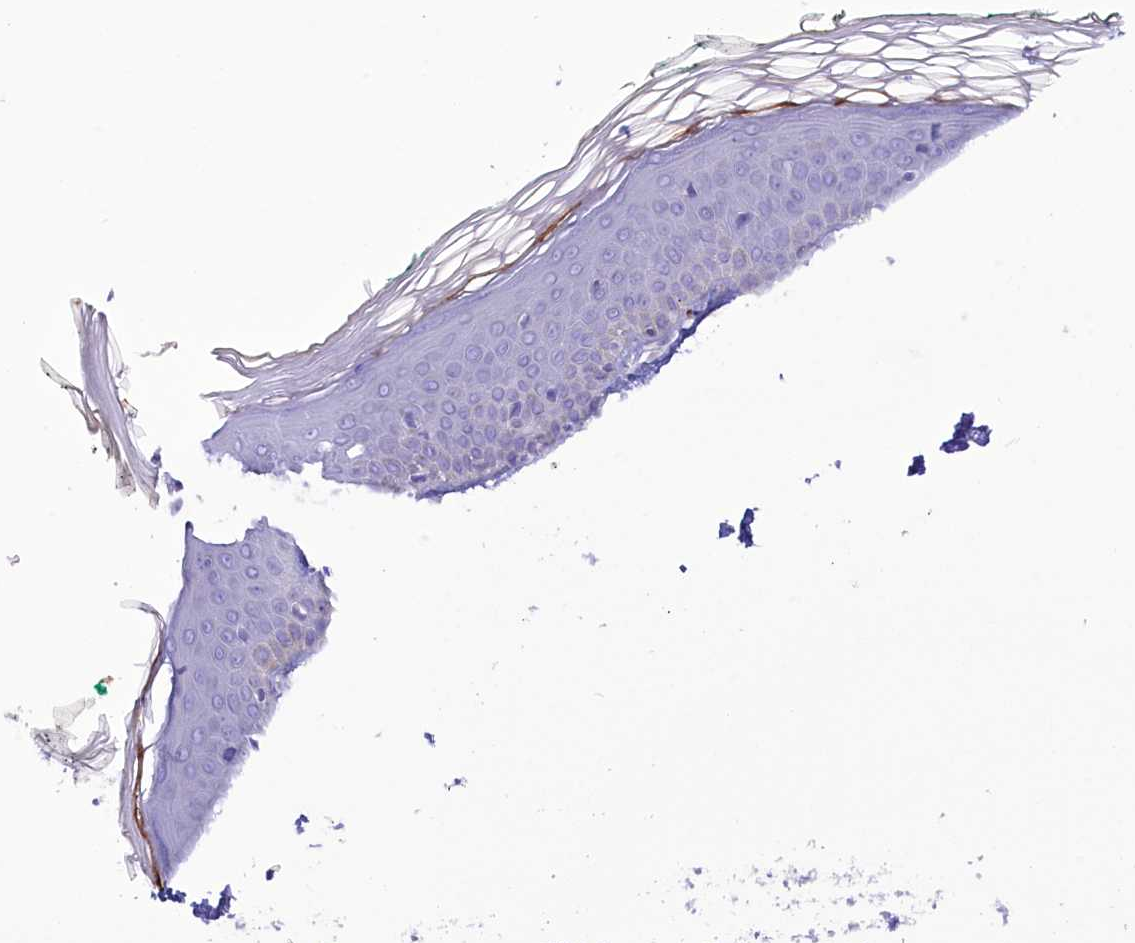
{"staining": {"intensity": "negative", "quantity": "none", "location": "none"}, "tissue": "skin", "cell_type": "Fibroblasts", "image_type": "normal", "snomed": [{"axis": "morphology", "description": "Normal tissue, NOS"}, {"axis": "topography", "description": "Skin"}], "caption": "Human skin stained for a protein using IHC exhibits no expression in fibroblasts.", "gene": "FAM149B1", "patient": {"sex": "male", "age": 62}}